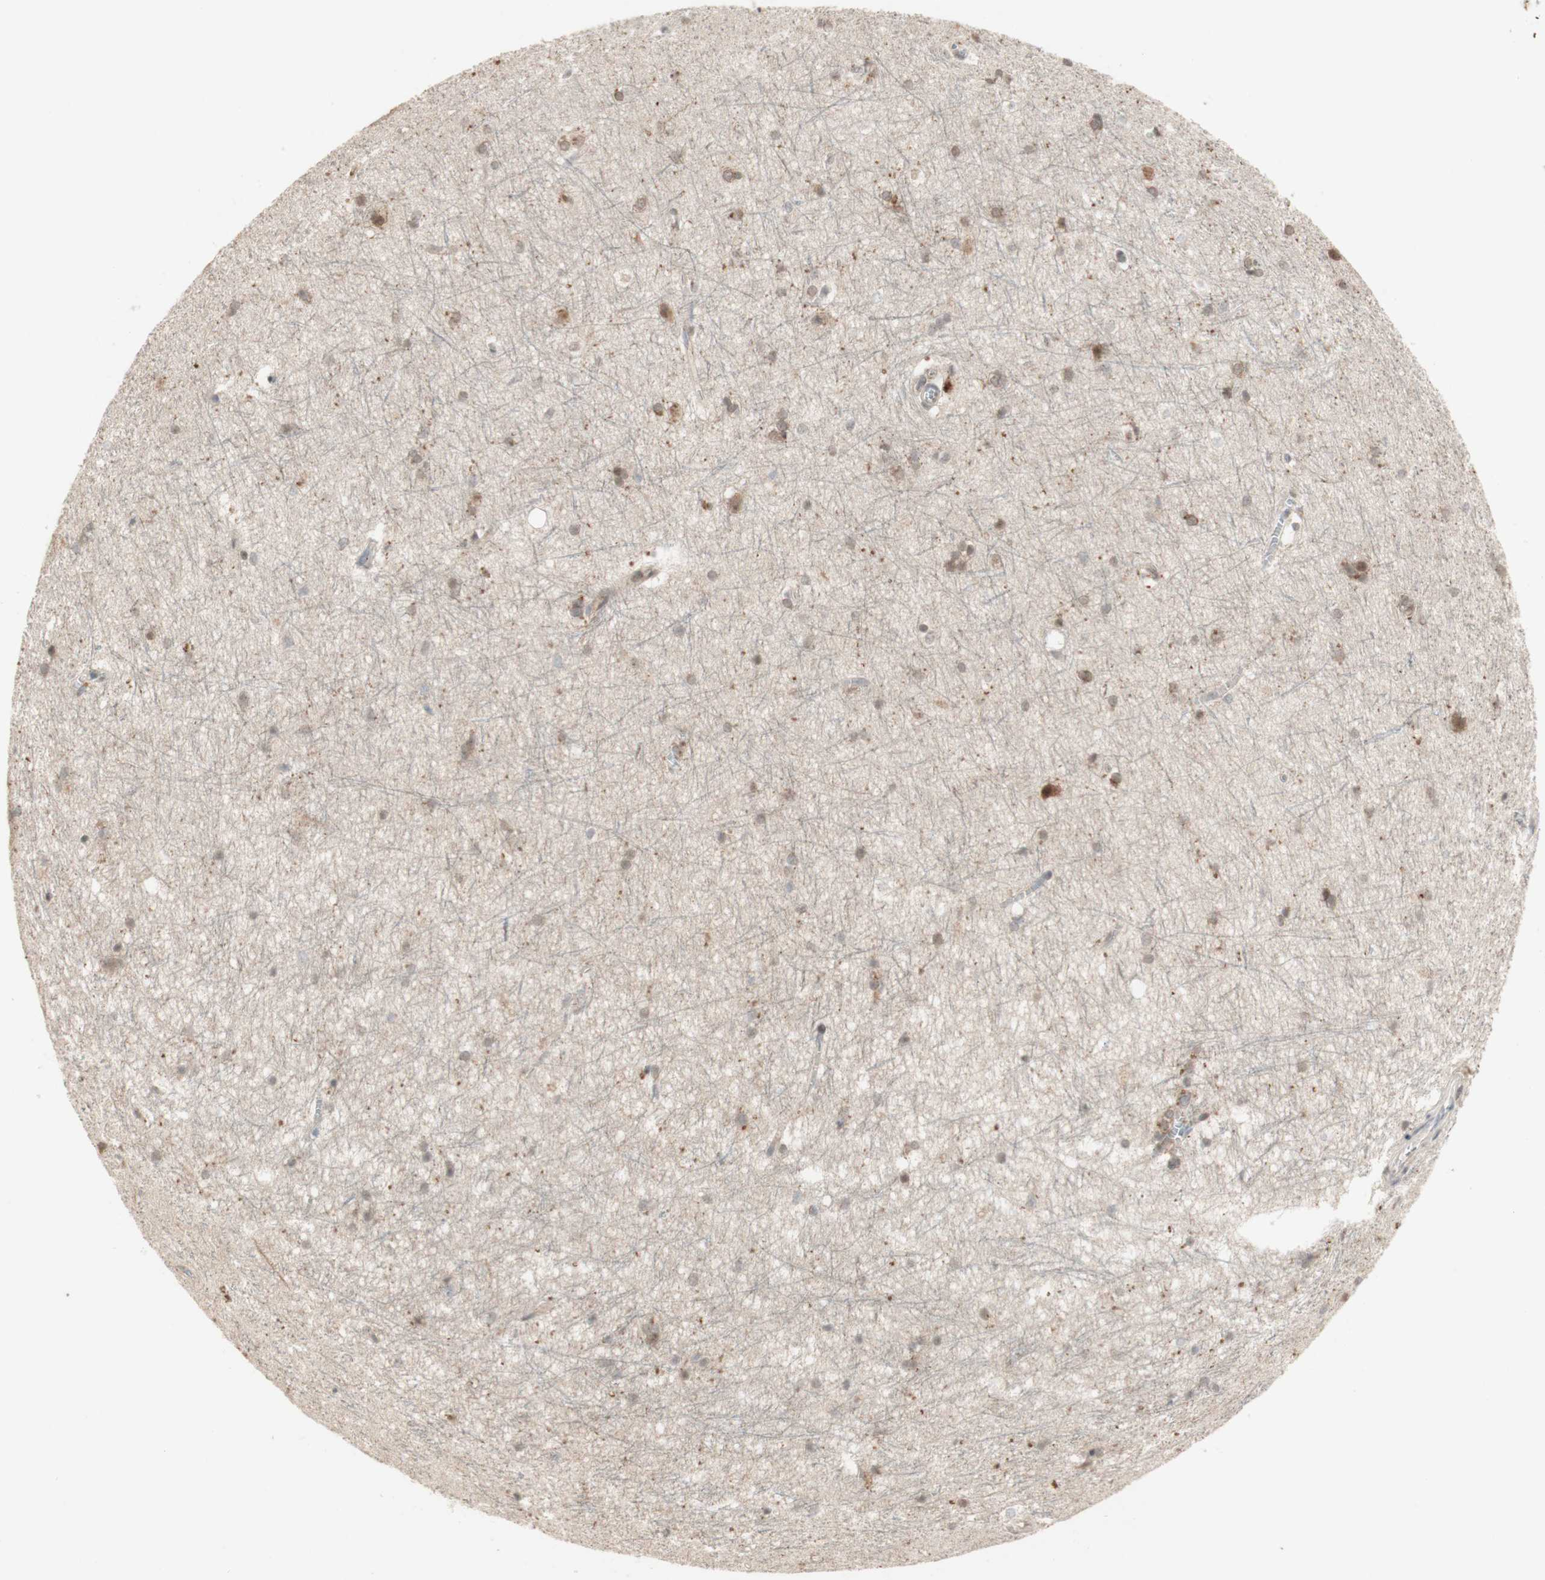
{"staining": {"intensity": "weak", "quantity": "<25%", "location": "cytoplasmic/membranous"}, "tissue": "hippocampus", "cell_type": "Glial cells", "image_type": "normal", "snomed": [{"axis": "morphology", "description": "Normal tissue, NOS"}, {"axis": "topography", "description": "Hippocampus"}], "caption": "Glial cells are negative for protein expression in unremarkable human hippocampus. (Brightfield microscopy of DAB IHC at high magnification).", "gene": "CYLD", "patient": {"sex": "female", "age": 19}}